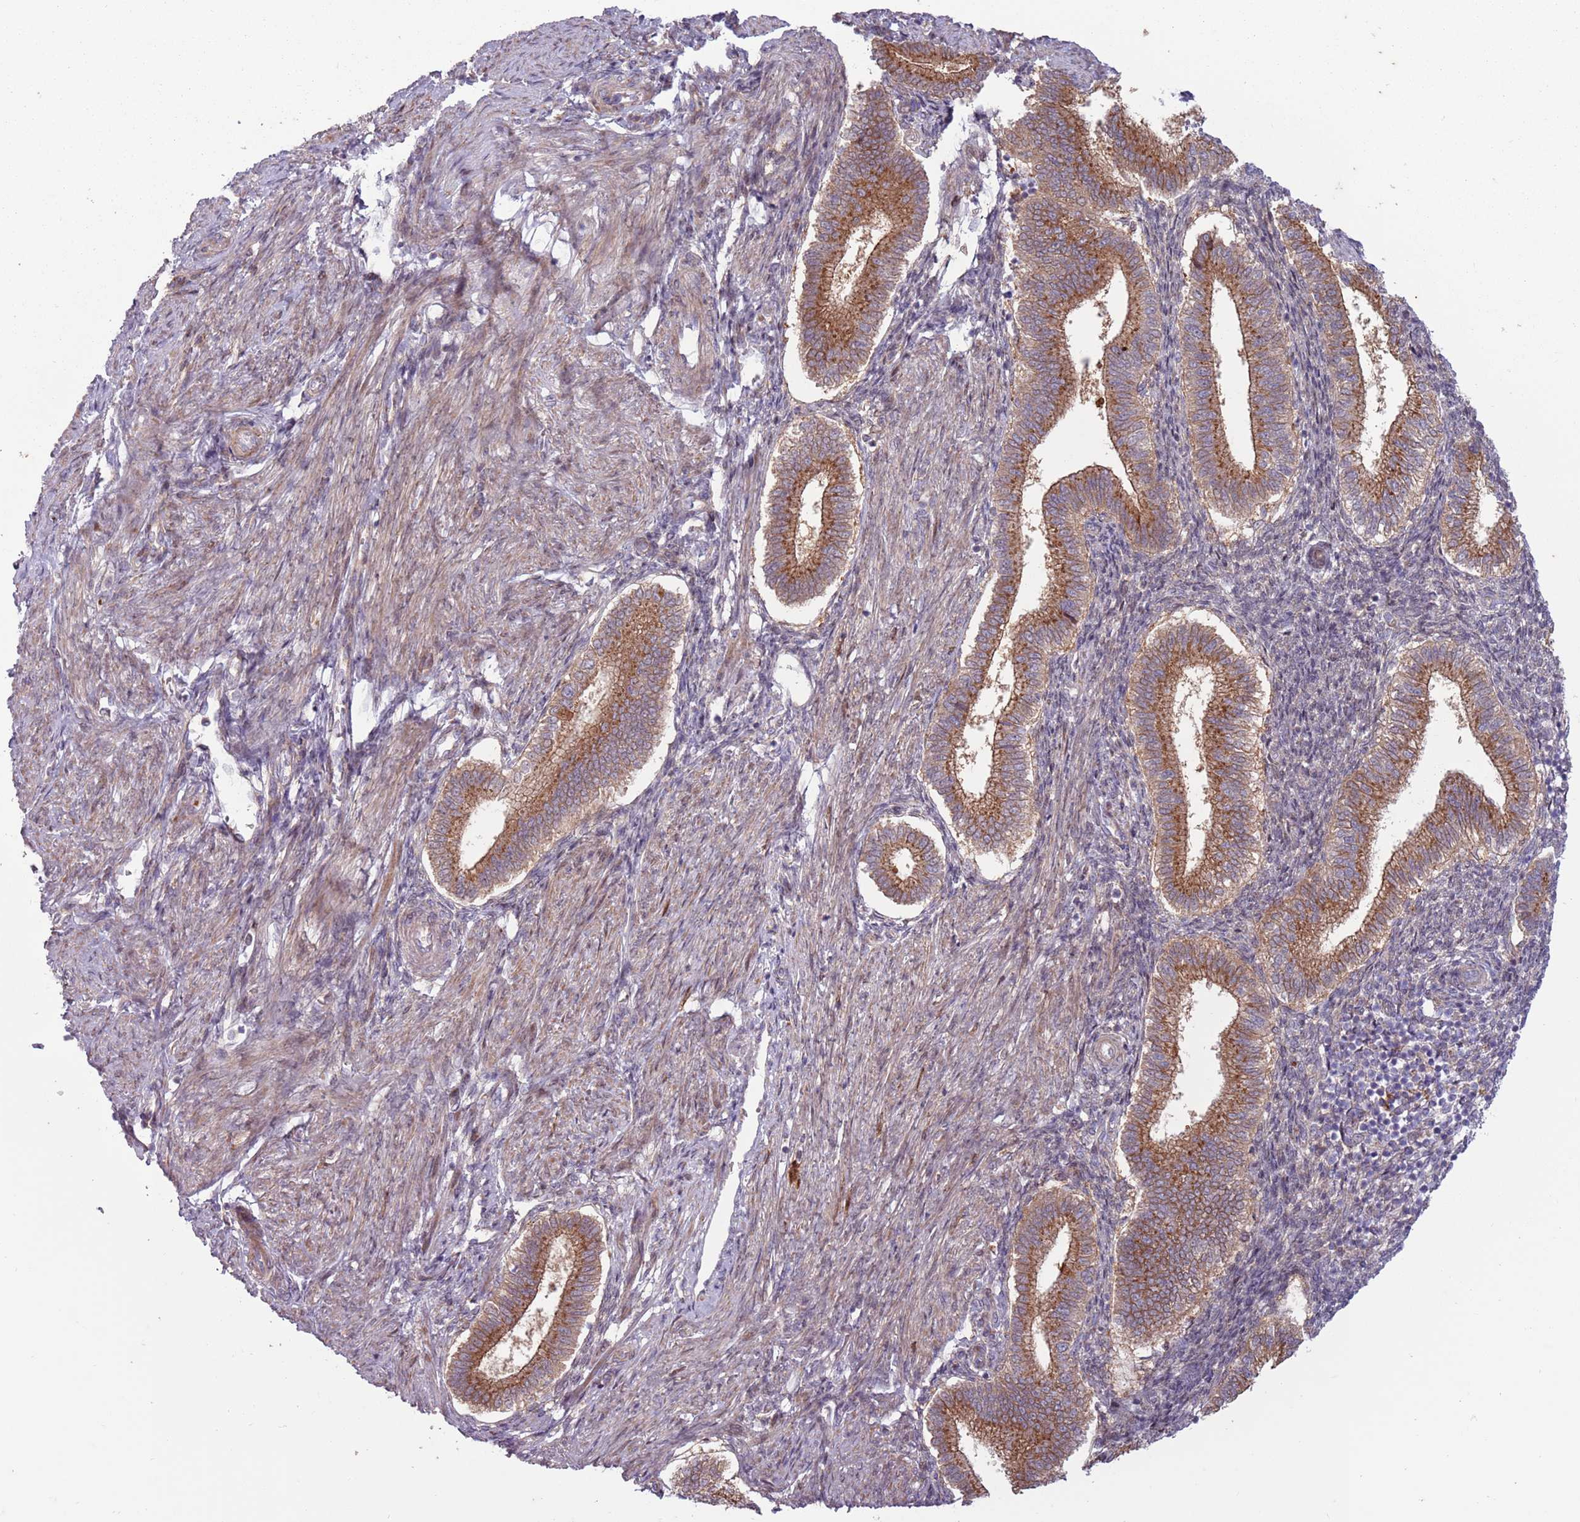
{"staining": {"intensity": "negative", "quantity": "none", "location": "none"}, "tissue": "endometrium", "cell_type": "Cells in endometrial stroma", "image_type": "normal", "snomed": [{"axis": "morphology", "description": "Normal tissue, NOS"}, {"axis": "topography", "description": "Endometrium"}], "caption": "Immunohistochemistry micrograph of benign endometrium: endometrium stained with DAB (3,3'-diaminobenzidine) reveals no significant protein positivity in cells in endometrial stroma.", "gene": "CCDC150", "patient": {"sex": "female", "age": 25}}